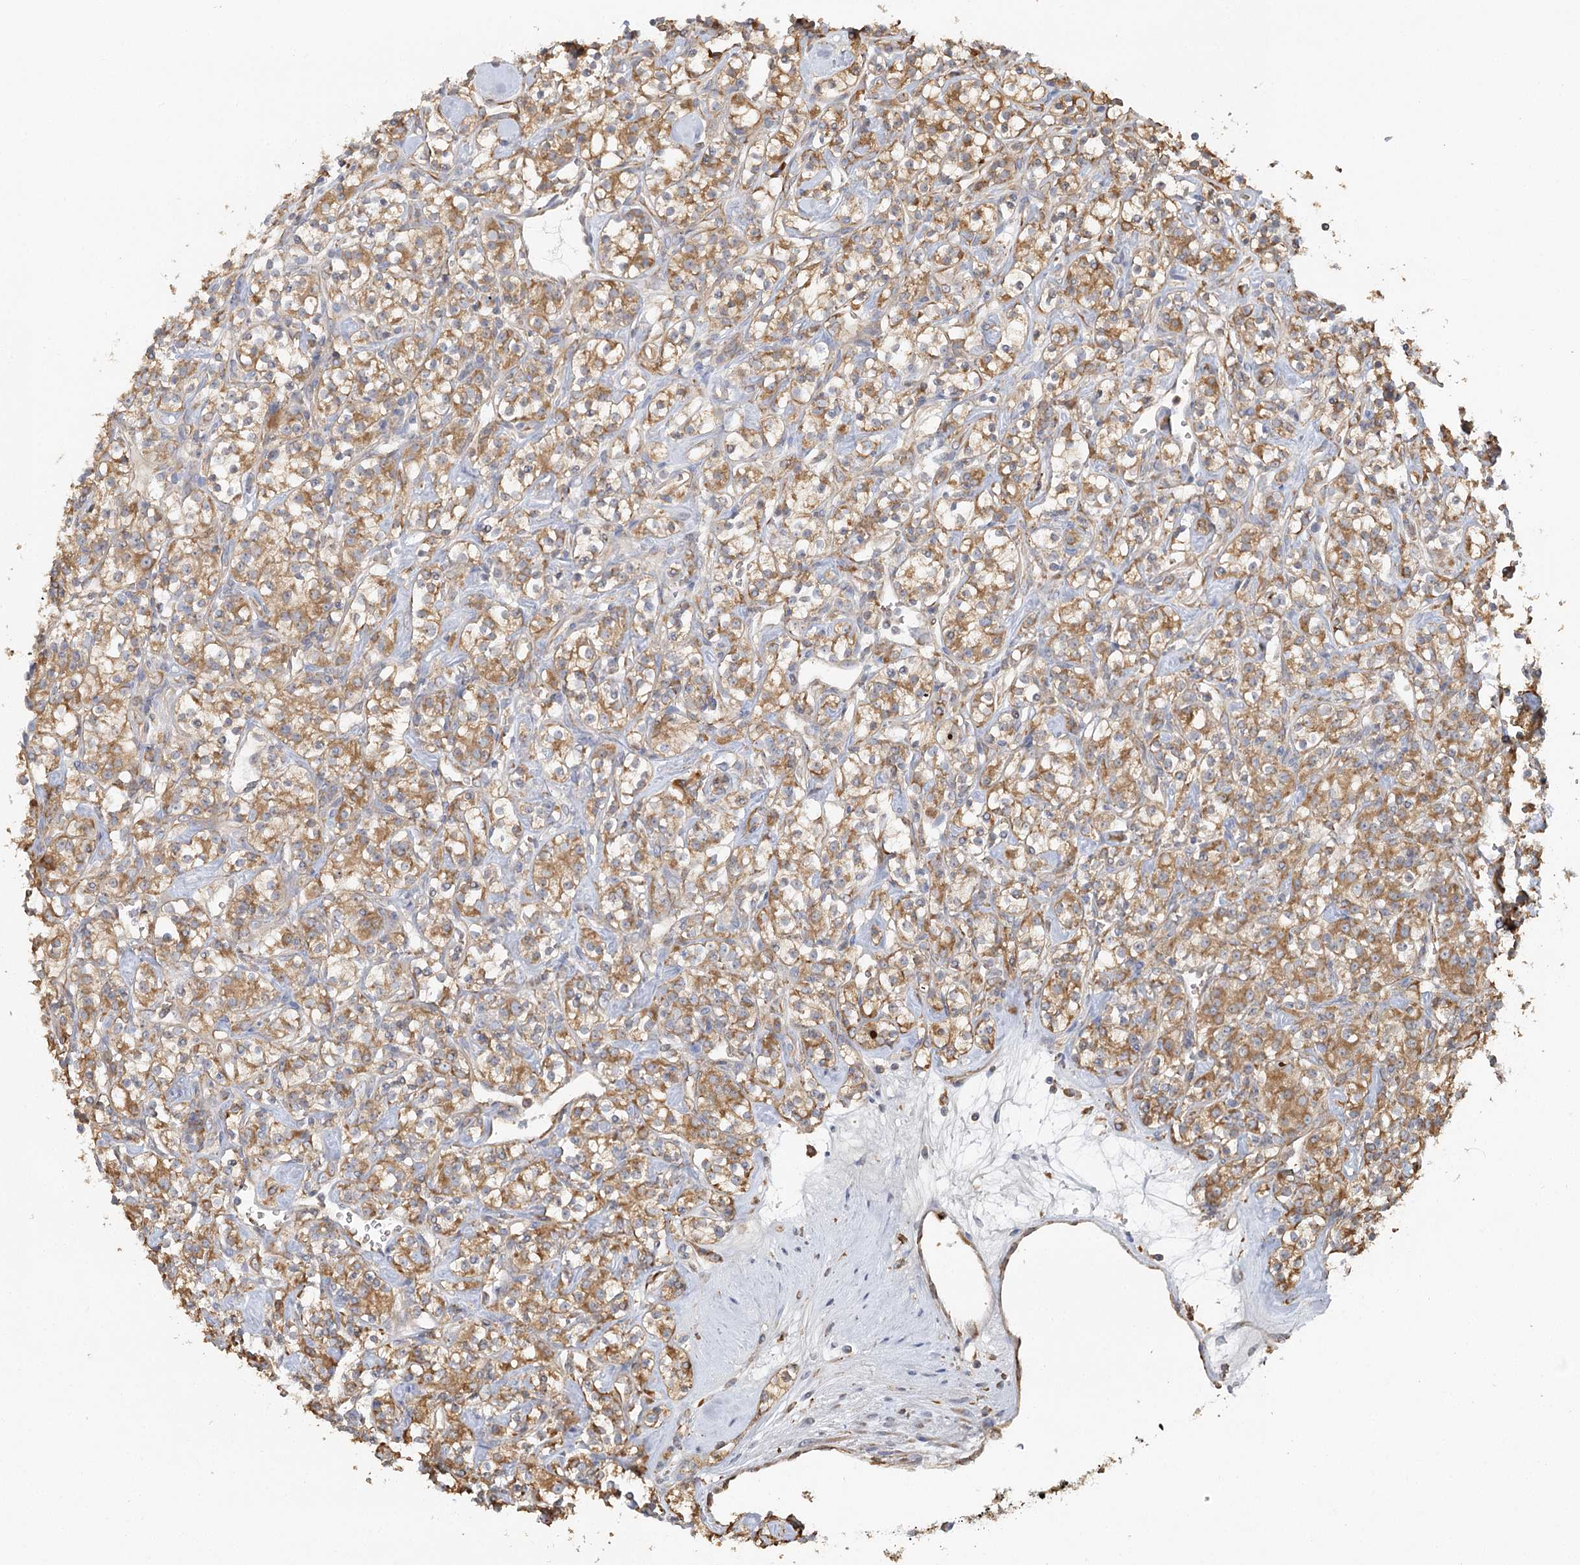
{"staining": {"intensity": "moderate", "quantity": ">75%", "location": "cytoplasmic/membranous"}, "tissue": "renal cancer", "cell_type": "Tumor cells", "image_type": "cancer", "snomed": [{"axis": "morphology", "description": "Adenocarcinoma, NOS"}, {"axis": "topography", "description": "Kidney"}], "caption": "Tumor cells exhibit moderate cytoplasmic/membranous expression in about >75% of cells in adenocarcinoma (renal).", "gene": "ACAP2", "patient": {"sex": "male", "age": 77}}